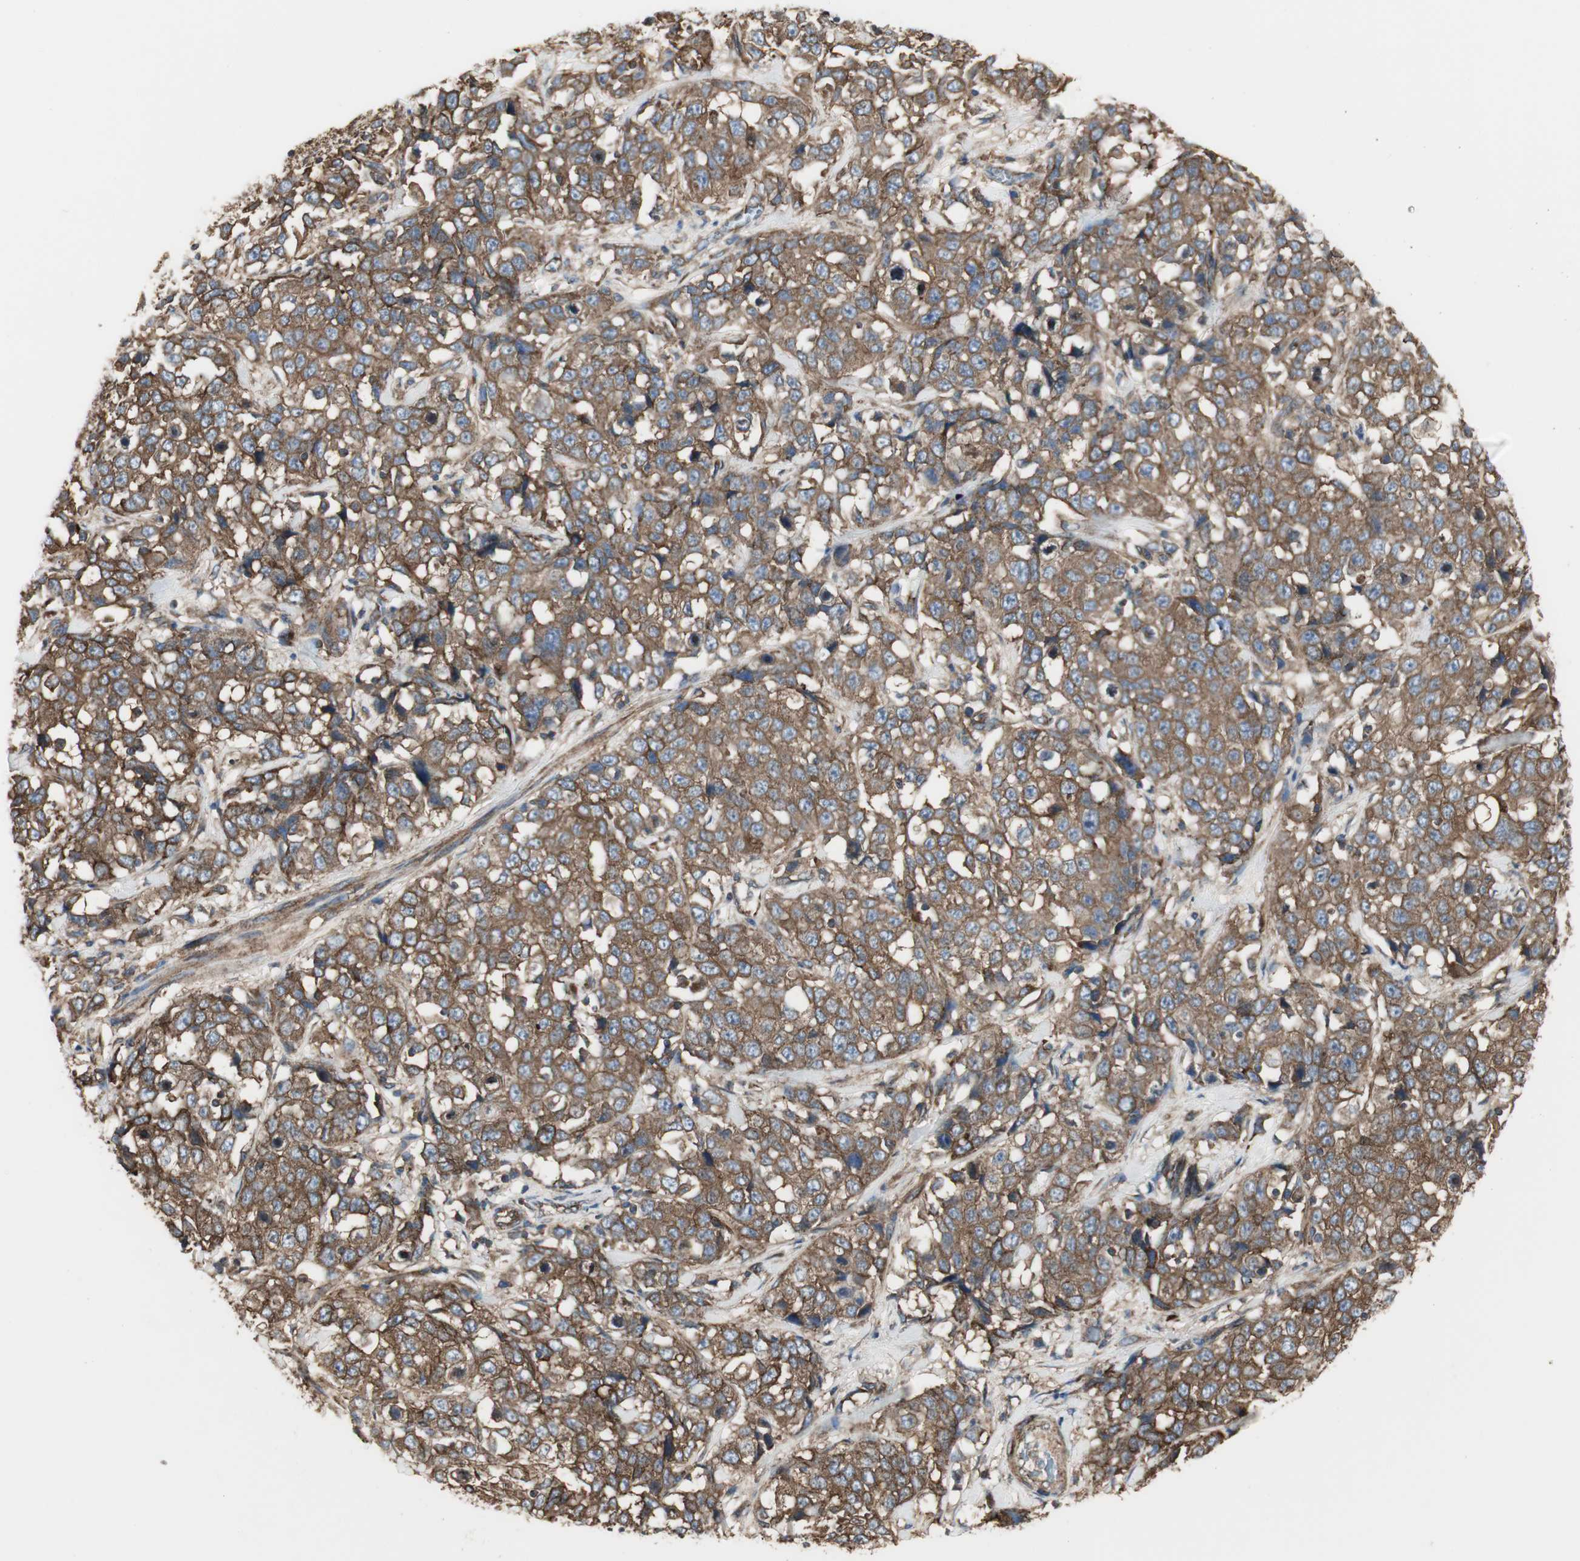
{"staining": {"intensity": "strong", "quantity": ">75%", "location": "cytoplasmic/membranous"}, "tissue": "stomach cancer", "cell_type": "Tumor cells", "image_type": "cancer", "snomed": [{"axis": "morphology", "description": "Normal tissue, NOS"}, {"axis": "morphology", "description": "Adenocarcinoma, NOS"}, {"axis": "topography", "description": "Stomach"}], "caption": "A brown stain labels strong cytoplasmic/membranous positivity of a protein in stomach adenocarcinoma tumor cells.", "gene": "H6PD", "patient": {"sex": "male", "age": 48}}